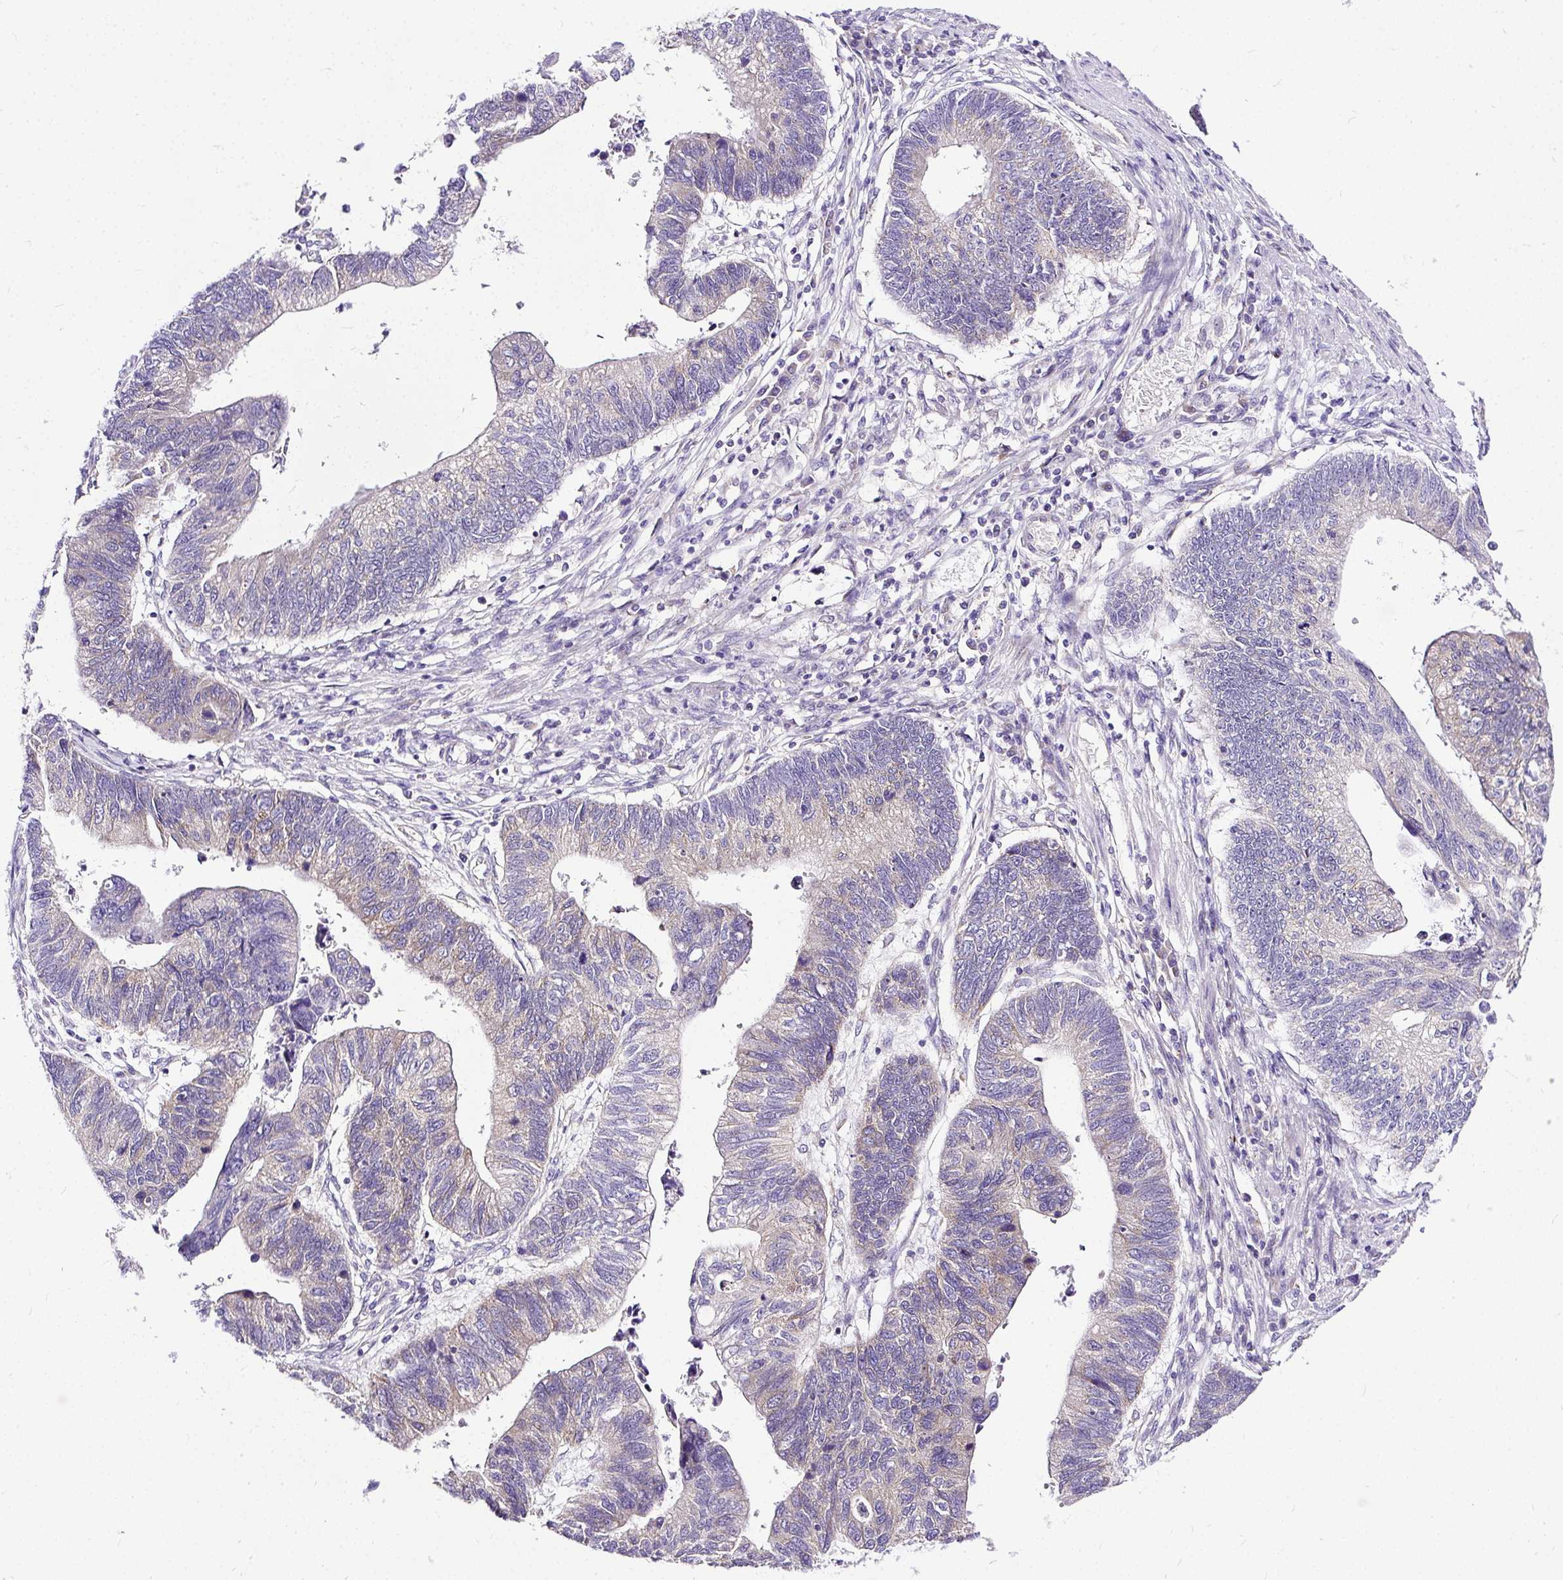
{"staining": {"intensity": "weak", "quantity": "25%-75%", "location": "cytoplasmic/membranous"}, "tissue": "stomach cancer", "cell_type": "Tumor cells", "image_type": "cancer", "snomed": [{"axis": "morphology", "description": "Adenocarcinoma, NOS"}, {"axis": "topography", "description": "Stomach"}], "caption": "The image reveals a brown stain indicating the presence of a protein in the cytoplasmic/membranous of tumor cells in adenocarcinoma (stomach). Nuclei are stained in blue.", "gene": "AMFR", "patient": {"sex": "male", "age": 59}}